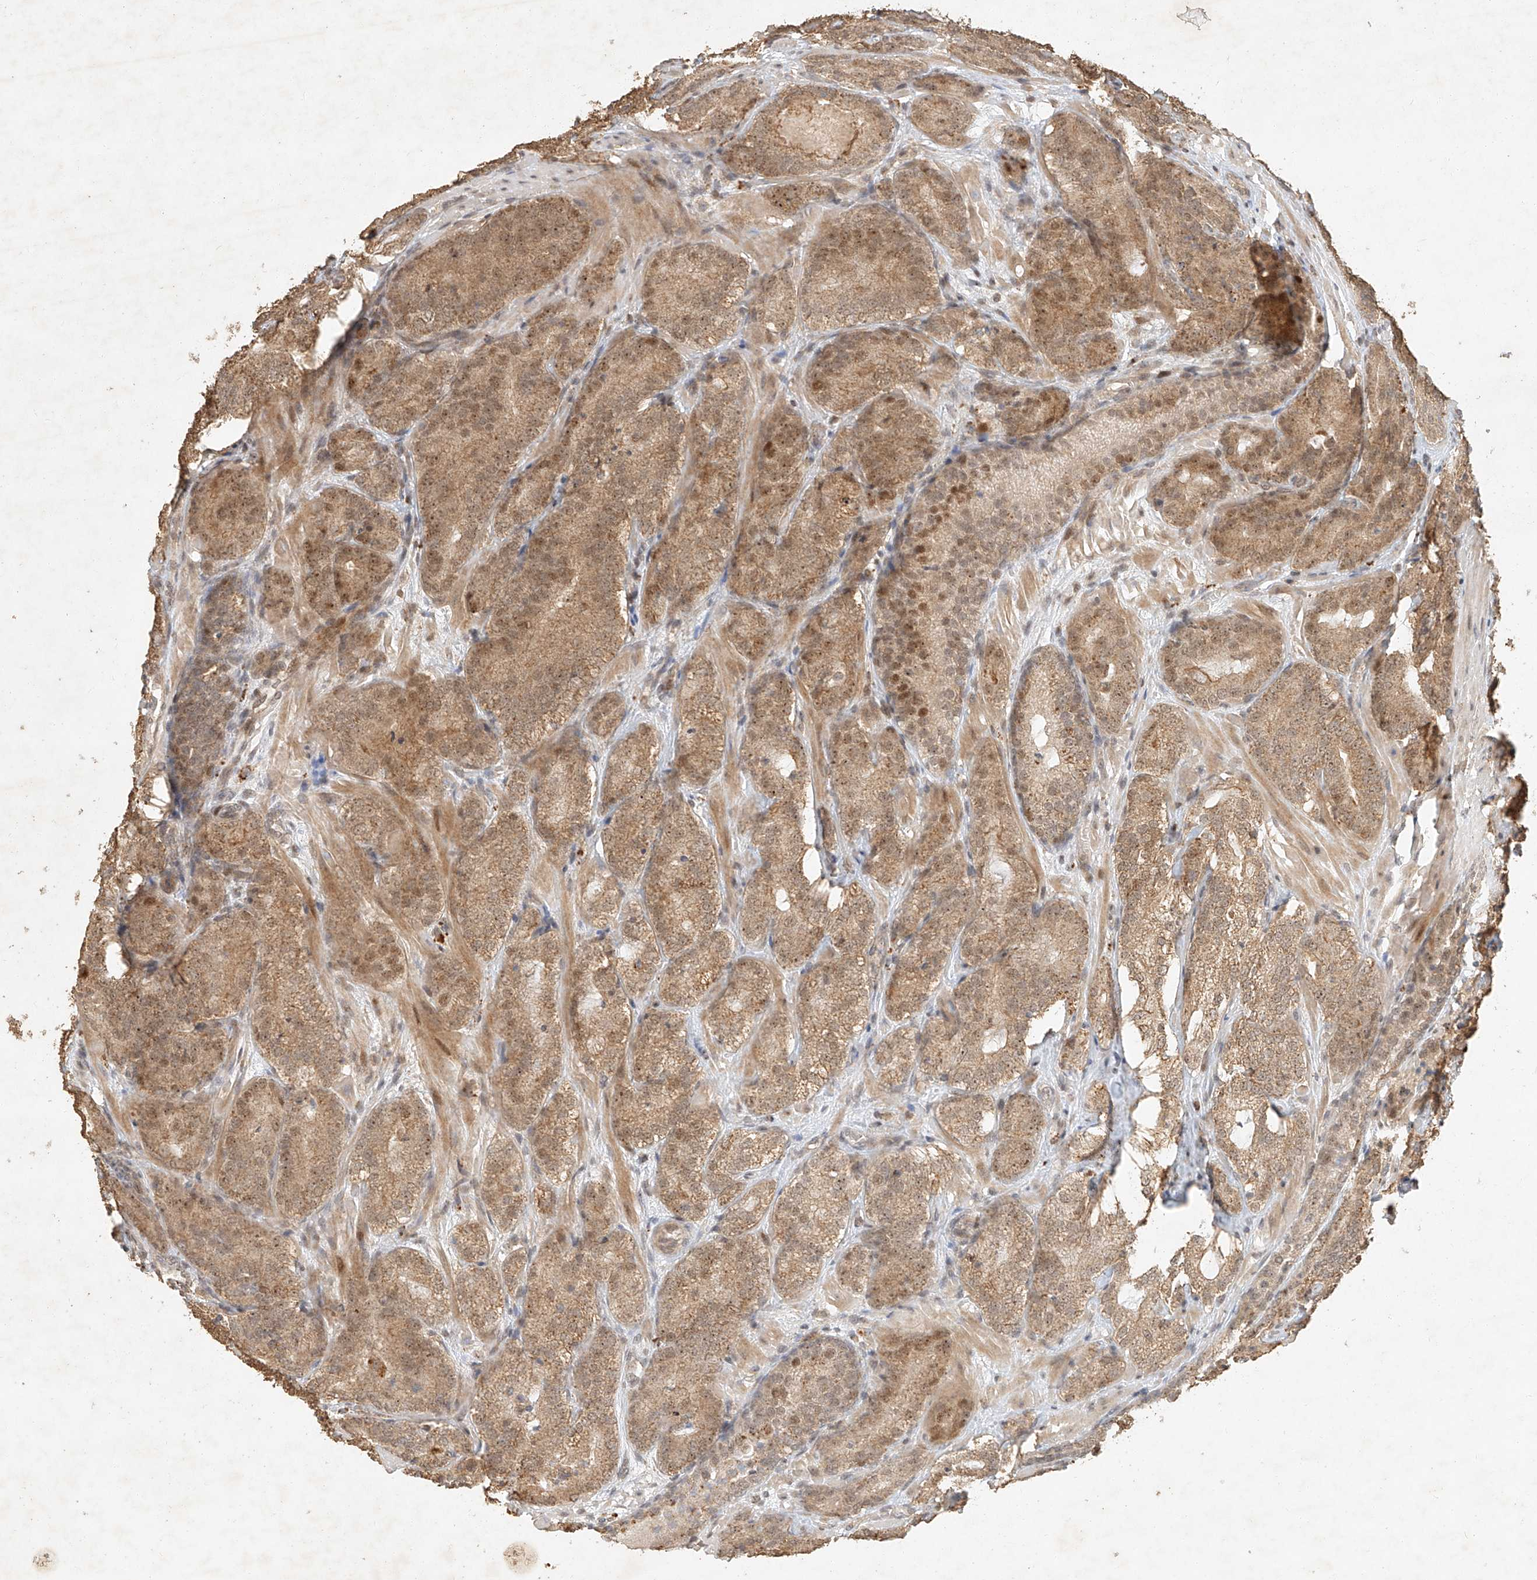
{"staining": {"intensity": "moderate", "quantity": ">75%", "location": "cytoplasmic/membranous,nuclear"}, "tissue": "prostate cancer", "cell_type": "Tumor cells", "image_type": "cancer", "snomed": [{"axis": "morphology", "description": "Adenocarcinoma, High grade"}, {"axis": "topography", "description": "Prostate"}], "caption": "Immunohistochemistry staining of prostate cancer (adenocarcinoma (high-grade)), which reveals medium levels of moderate cytoplasmic/membranous and nuclear staining in approximately >75% of tumor cells indicating moderate cytoplasmic/membranous and nuclear protein positivity. The staining was performed using DAB (3,3'-diaminobenzidine) (brown) for protein detection and nuclei were counterstained in hematoxylin (blue).", "gene": "CXorf58", "patient": {"sex": "male", "age": 57}}